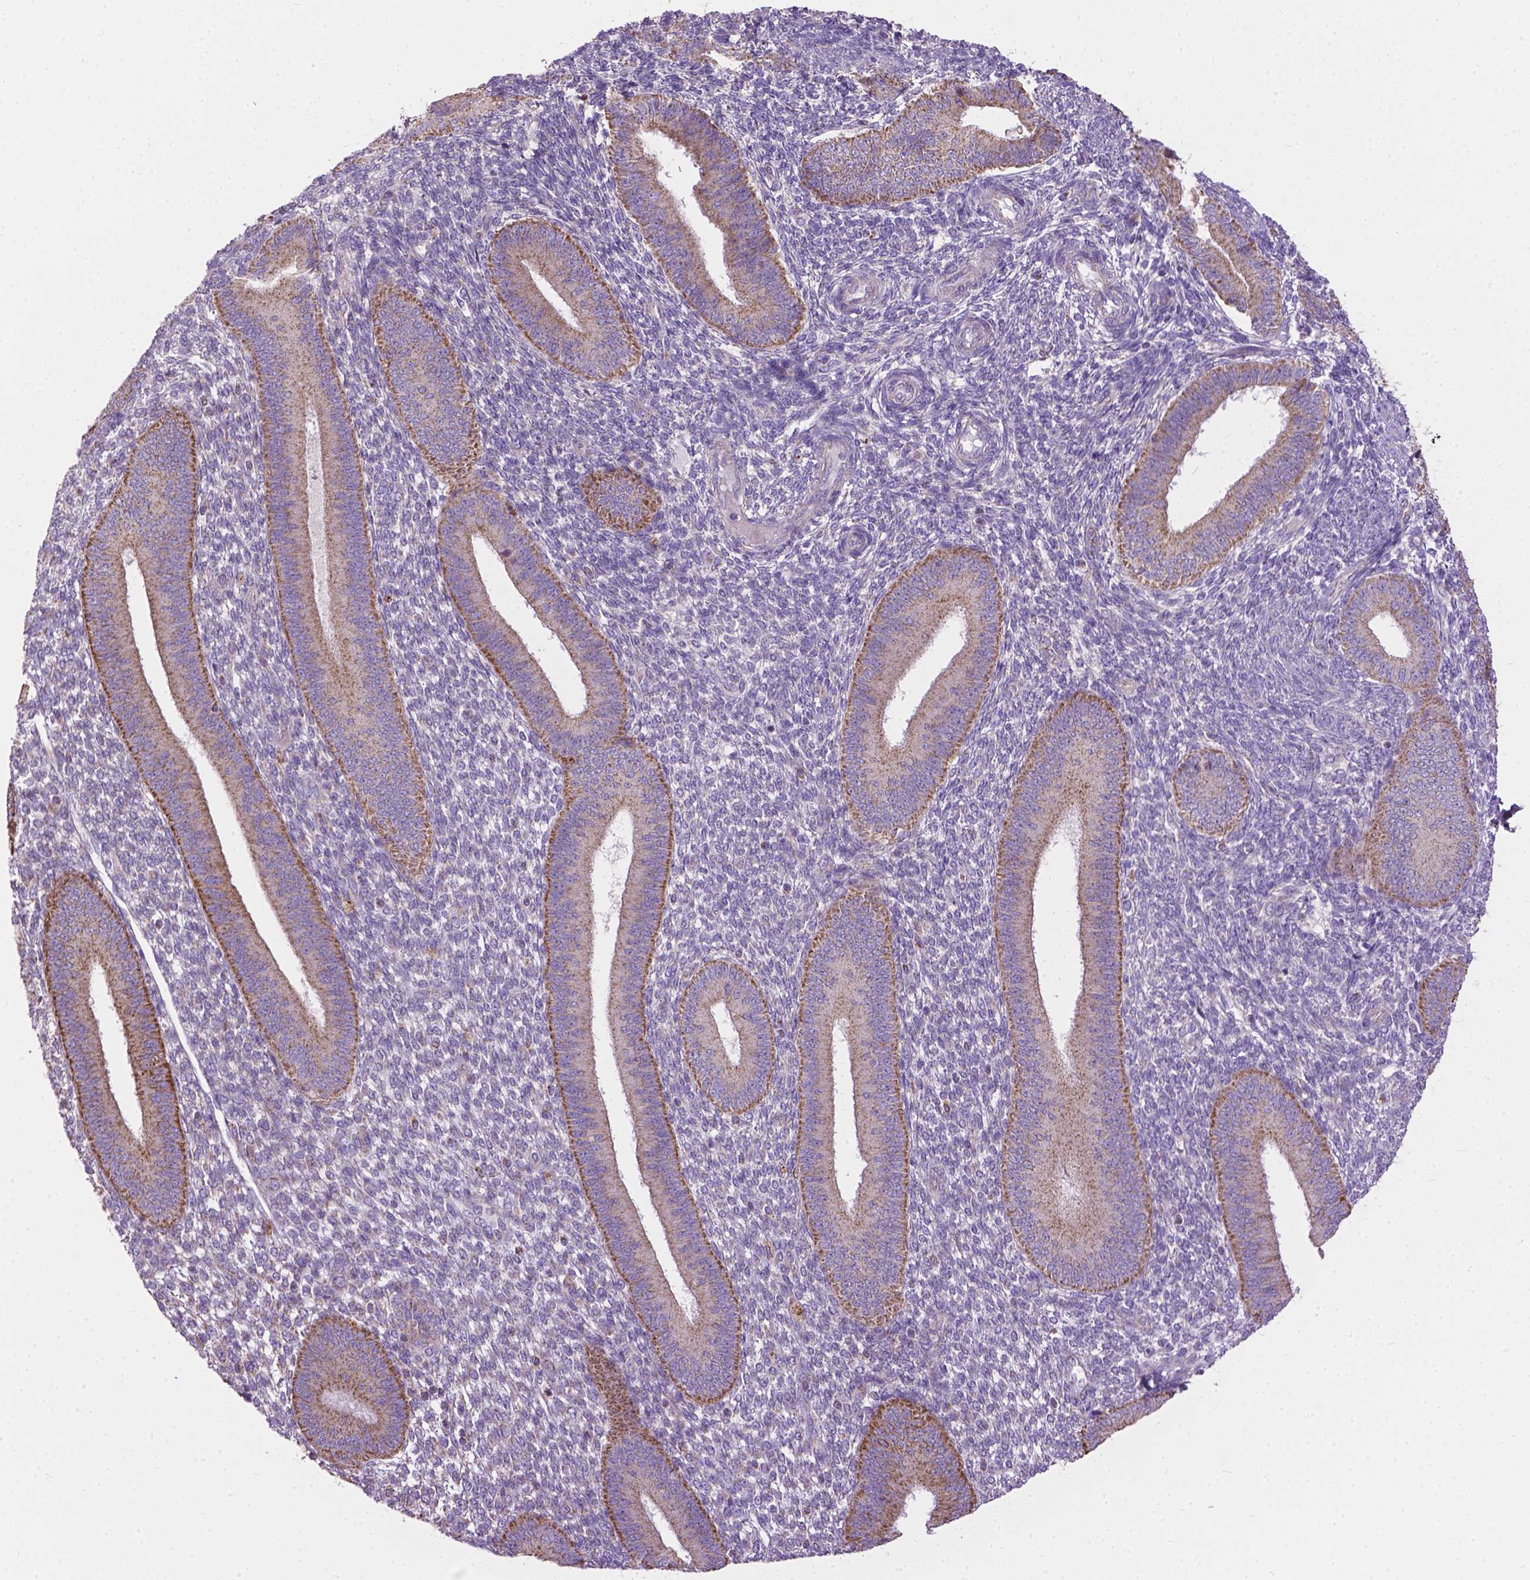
{"staining": {"intensity": "negative", "quantity": "none", "location": "none"}, "tissue": "endometrium", "cell_type": "Cells in endometrial stroma", "image_type": "normal", "snomed": [{"axis": "morphology", "description": "Normal tissue, NOS"}, {"axis": "topography", "description": "Endometrium"}], "caption": "A high-resolution image shows immunohistochemistry staining of benign endometrium, which shows no significant staining in cells in endometrial stroma.", "gene": "VDAC1", "patient": {"sex": "female", "age": 39}}